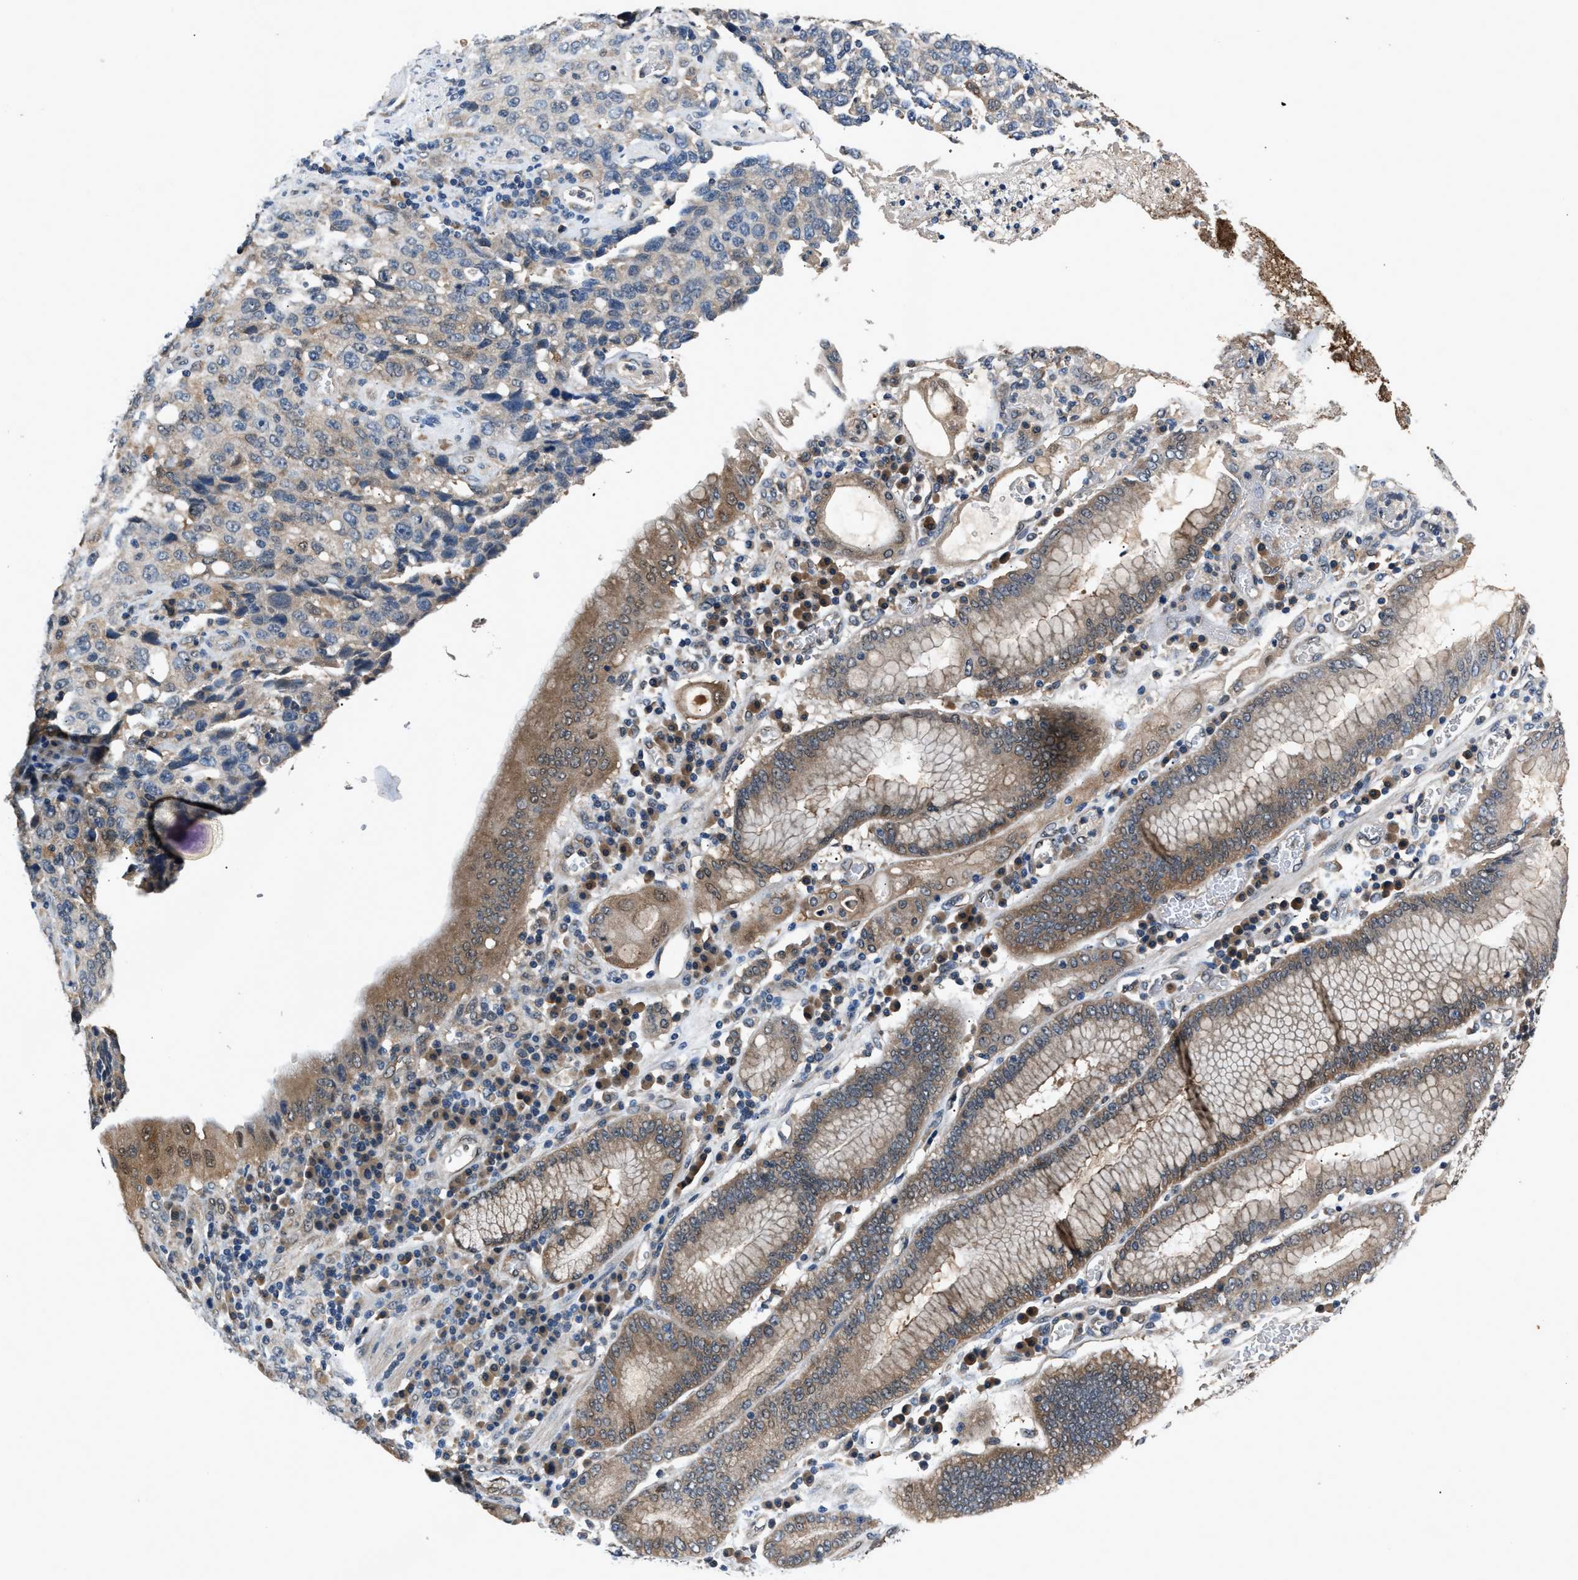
{"staining": {"intensity": "weak", "quantity": "25%-75%", "location": "cytoplasmic/membranous"}, "tissue": "stomach cancer", "cell_type": "Tumor cells", "image_type": "cancer", "snomed": [{"axis": "morphology", "description": "Normal tissue, NOS"}, {"axis": "morphology", "description": "Adenocarcinoma, NOS"}, {"axis": "topography", "description": "Stomach"}], "caption": "Stomach cancer was stained to show a protein in brown. There is low levels of weak cytoplasmic/membranous positivity in about 25%-75% of tumor cells.", "gene": "TP53I3", "patient": {"sex": "male", "age": 48}}